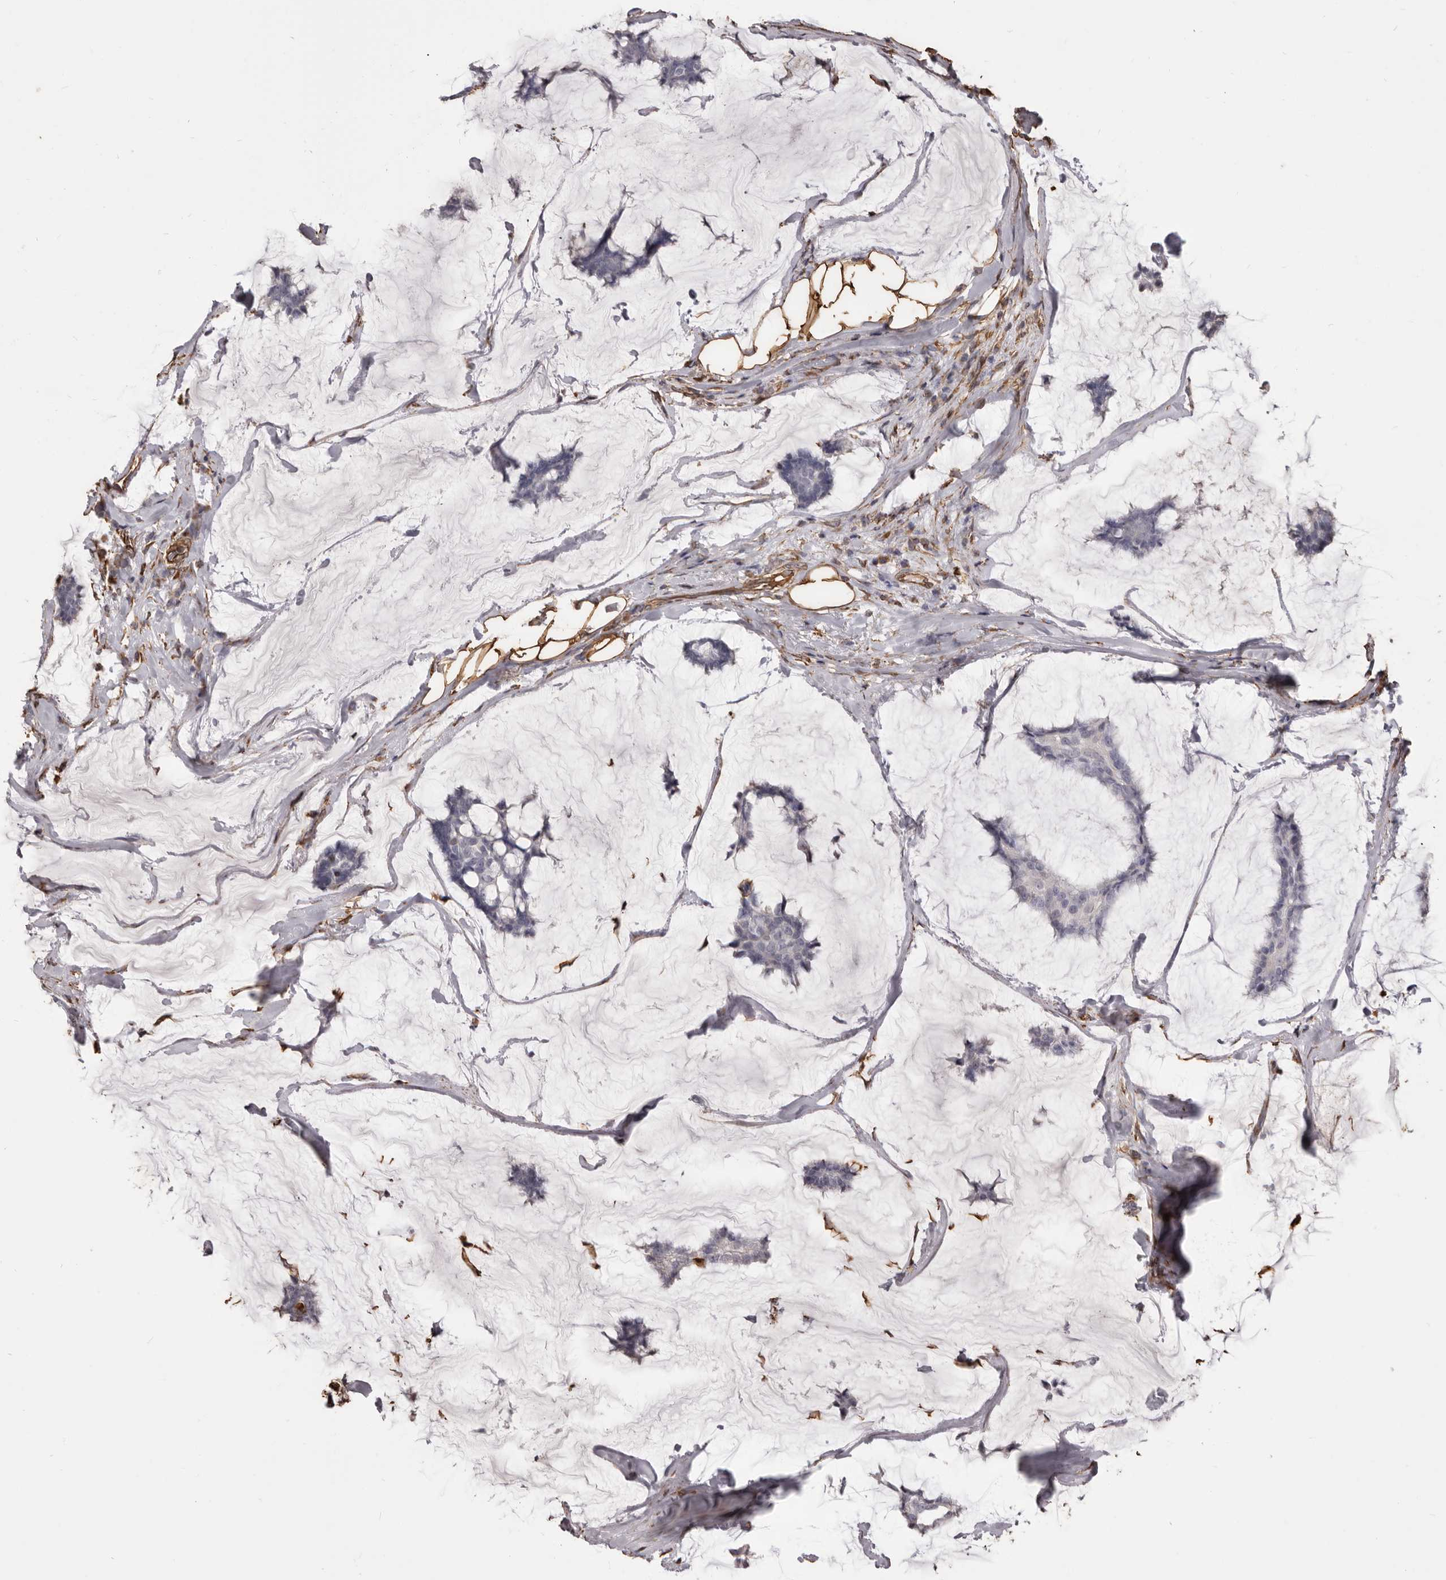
{"staining": {"intensity": "negative", "quantity": "none", "location": "none"}, "tissue": "breast cancer", "cell_type": "Tumor cells", "image_type": "cancer", "snomed": [{"axis": "morphology", "description": "Duct carcinoma"}, {"axis": "topography", "description": "Breast"}], "caption": "High power microscopy image of an IHC photomicrograph of breast cancer, revealing no significant expression in tumor cells.", "gene": "MTURN", "patient": {"sex": "female", "age": 93}}